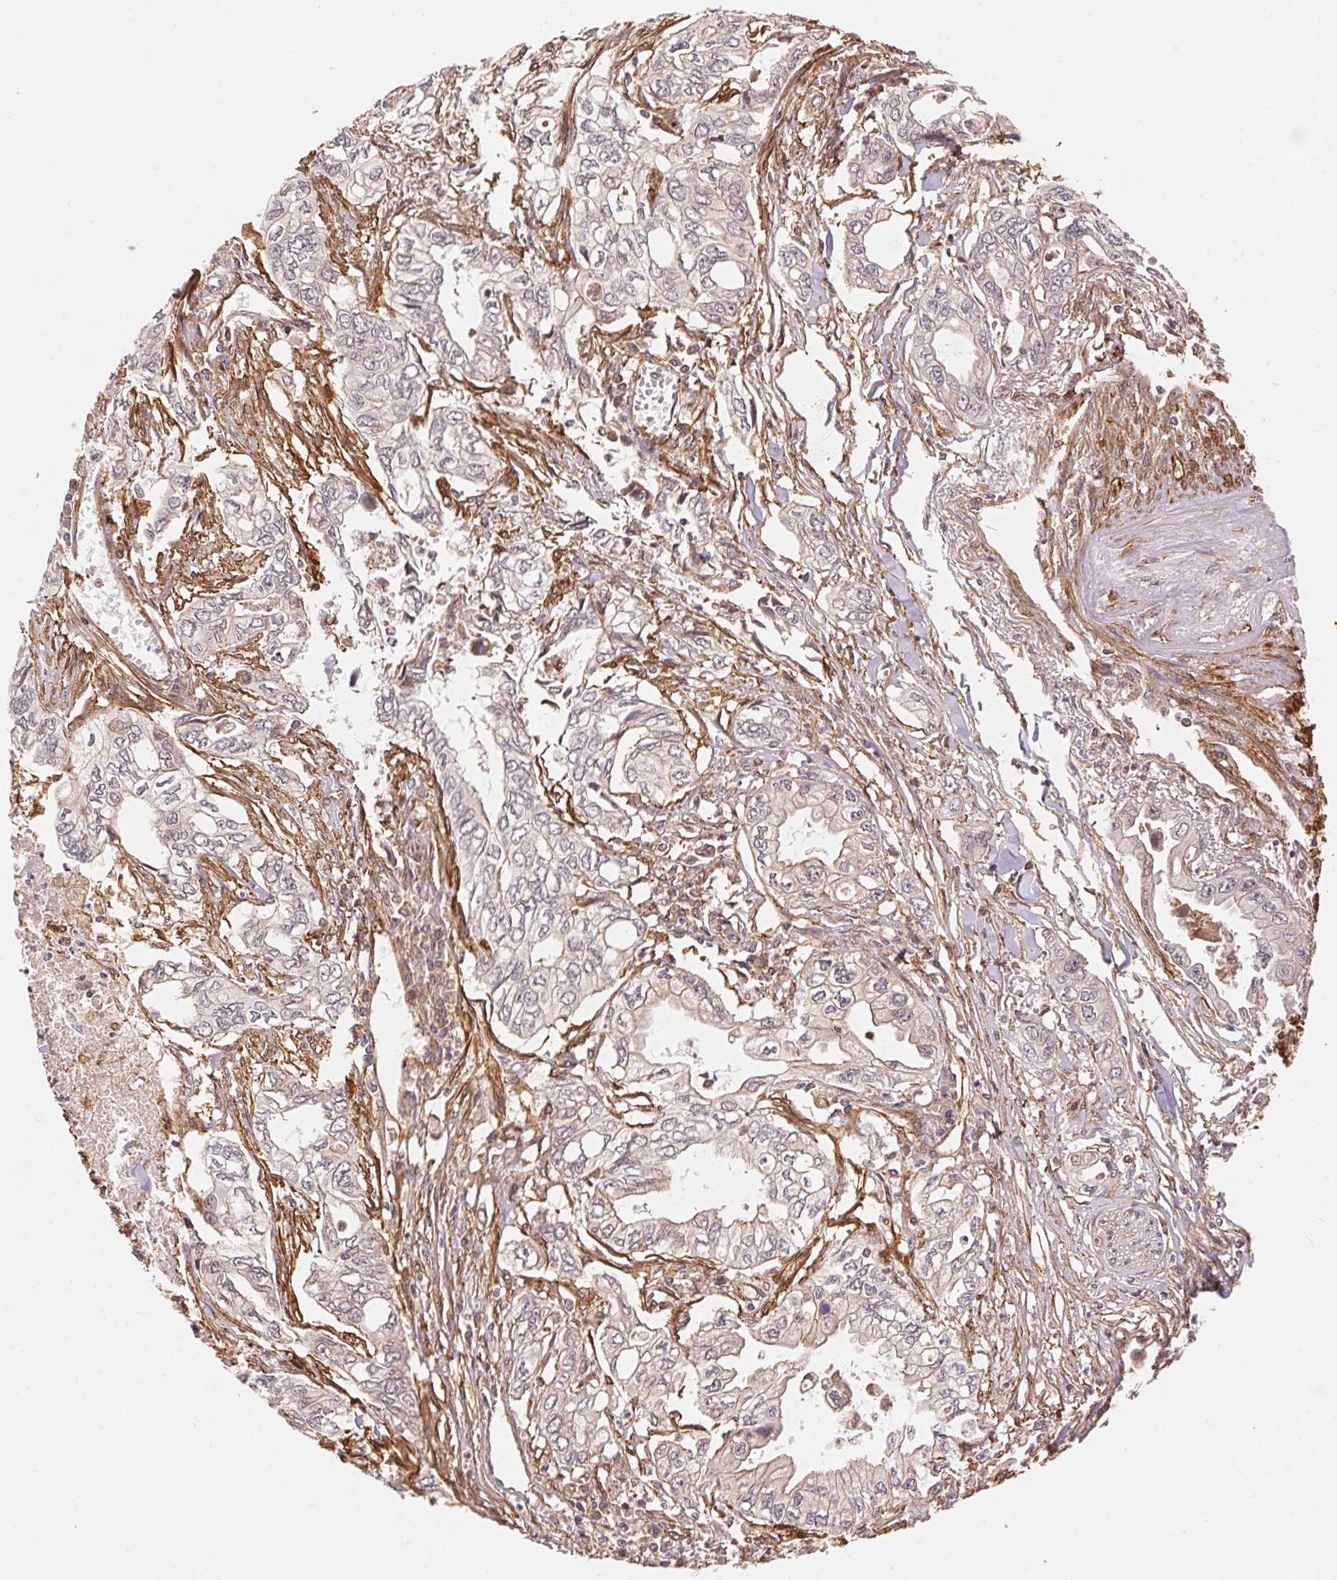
{"staining": {"intensity": "negative", "quantity": "none", "location": "none"}, "tissue": "pancreatic cancer", "cell_type": "Tumor cells", "image_type": "cancer", "snomed": [{"axis": "morphology", "description": "Adenocarcinoma, NOS"}, {"axis": "topography", "description": "Pancreas"}], "caption": "The photomicrograph reveals no significant positivity in tumor cells of pancreatic cancer.", "gene": "TNIP2", "patient": {"sex": "male", "age": 68}}